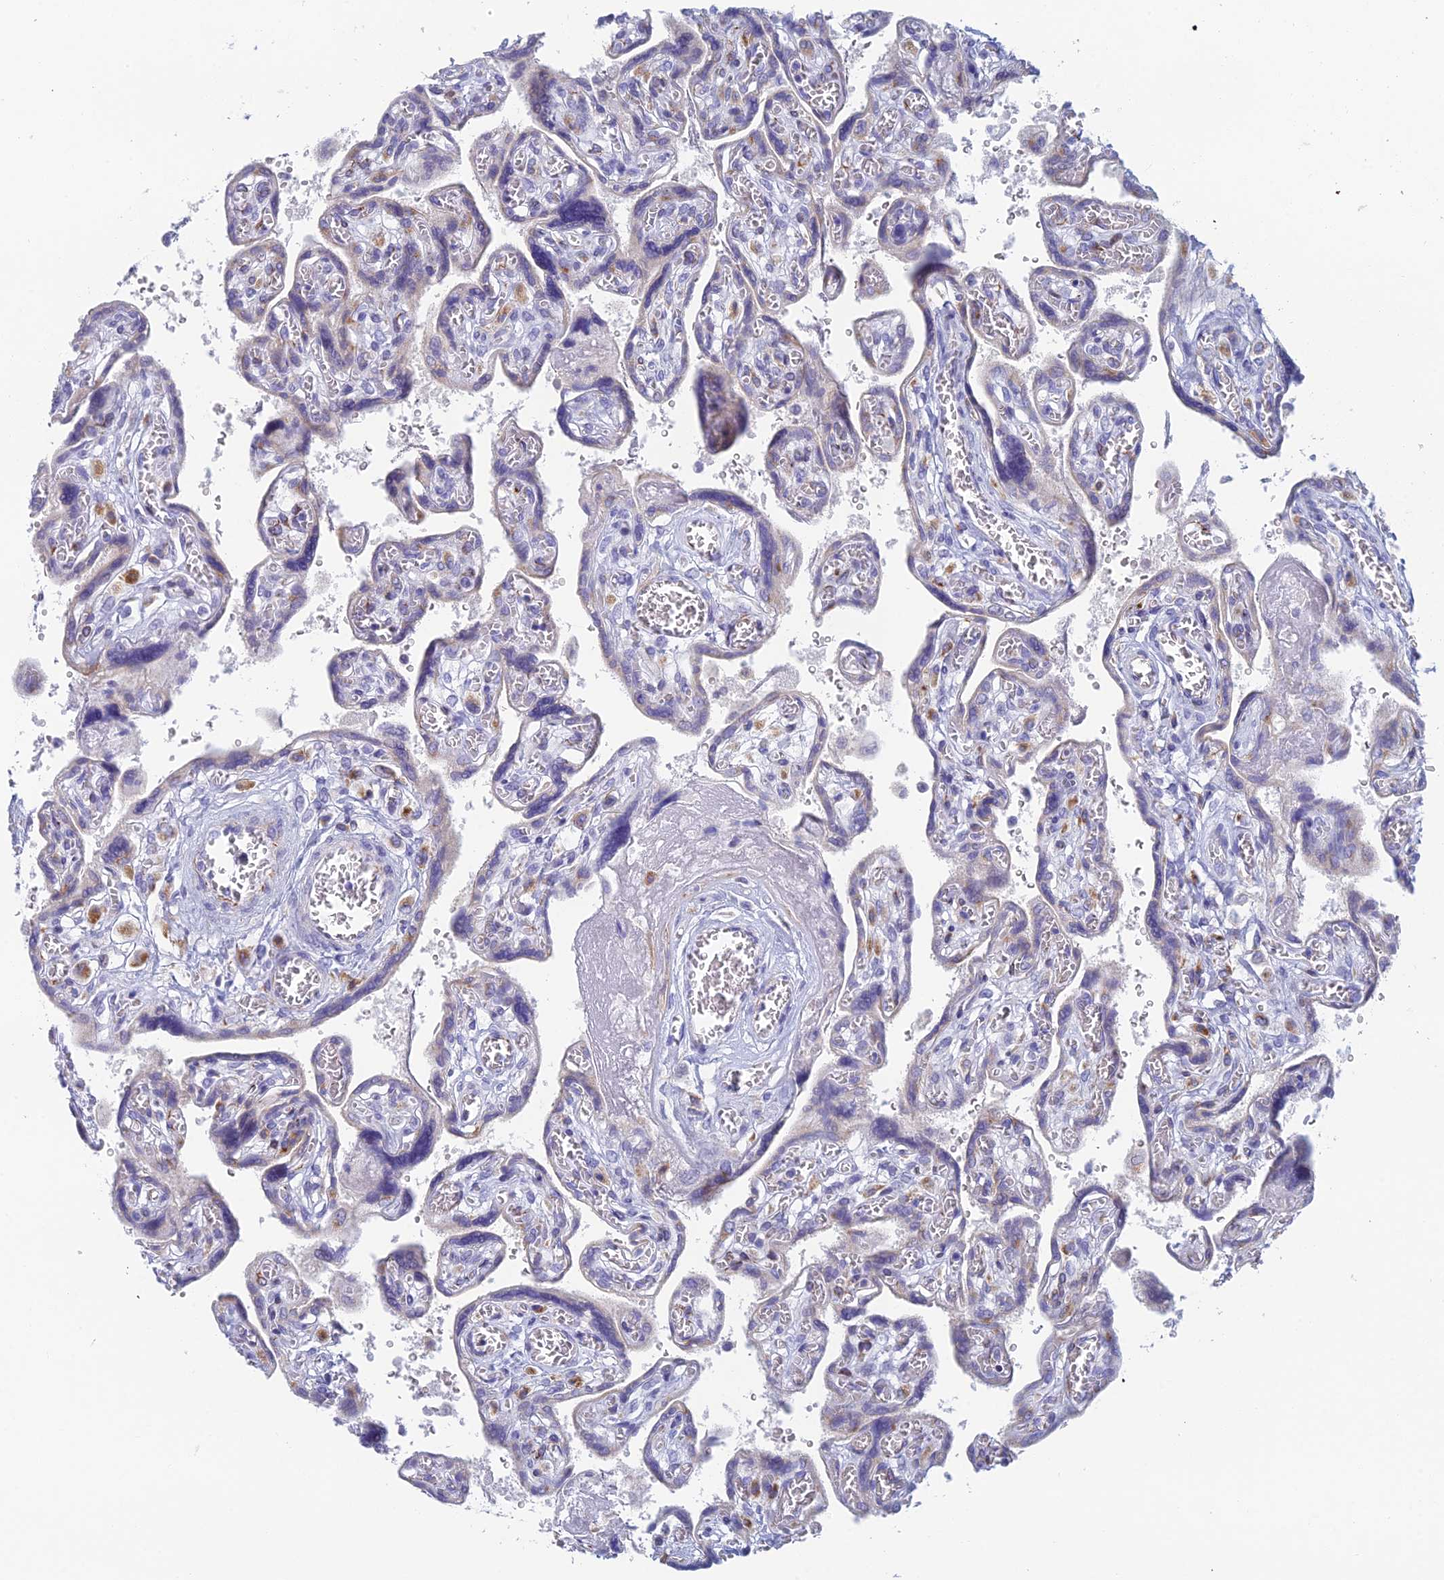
{"staining": {"intensity": "negative", "quantity": "none", "location": "none"}, "tissue": "placenta", "cell_type": "Trophoblastic cells", "image_type": "normal", "snomed": [{"axis": "morphology", "description": "Normal tissue, NOS"}, {"axis": "topography", "description": "Placenta"}], "caption": "The photomicrograph reveals no significant staining in trophoblastic cells of placenta.", "gene": "FERD3L", "patient": {"sex": "female", "age": 39}}